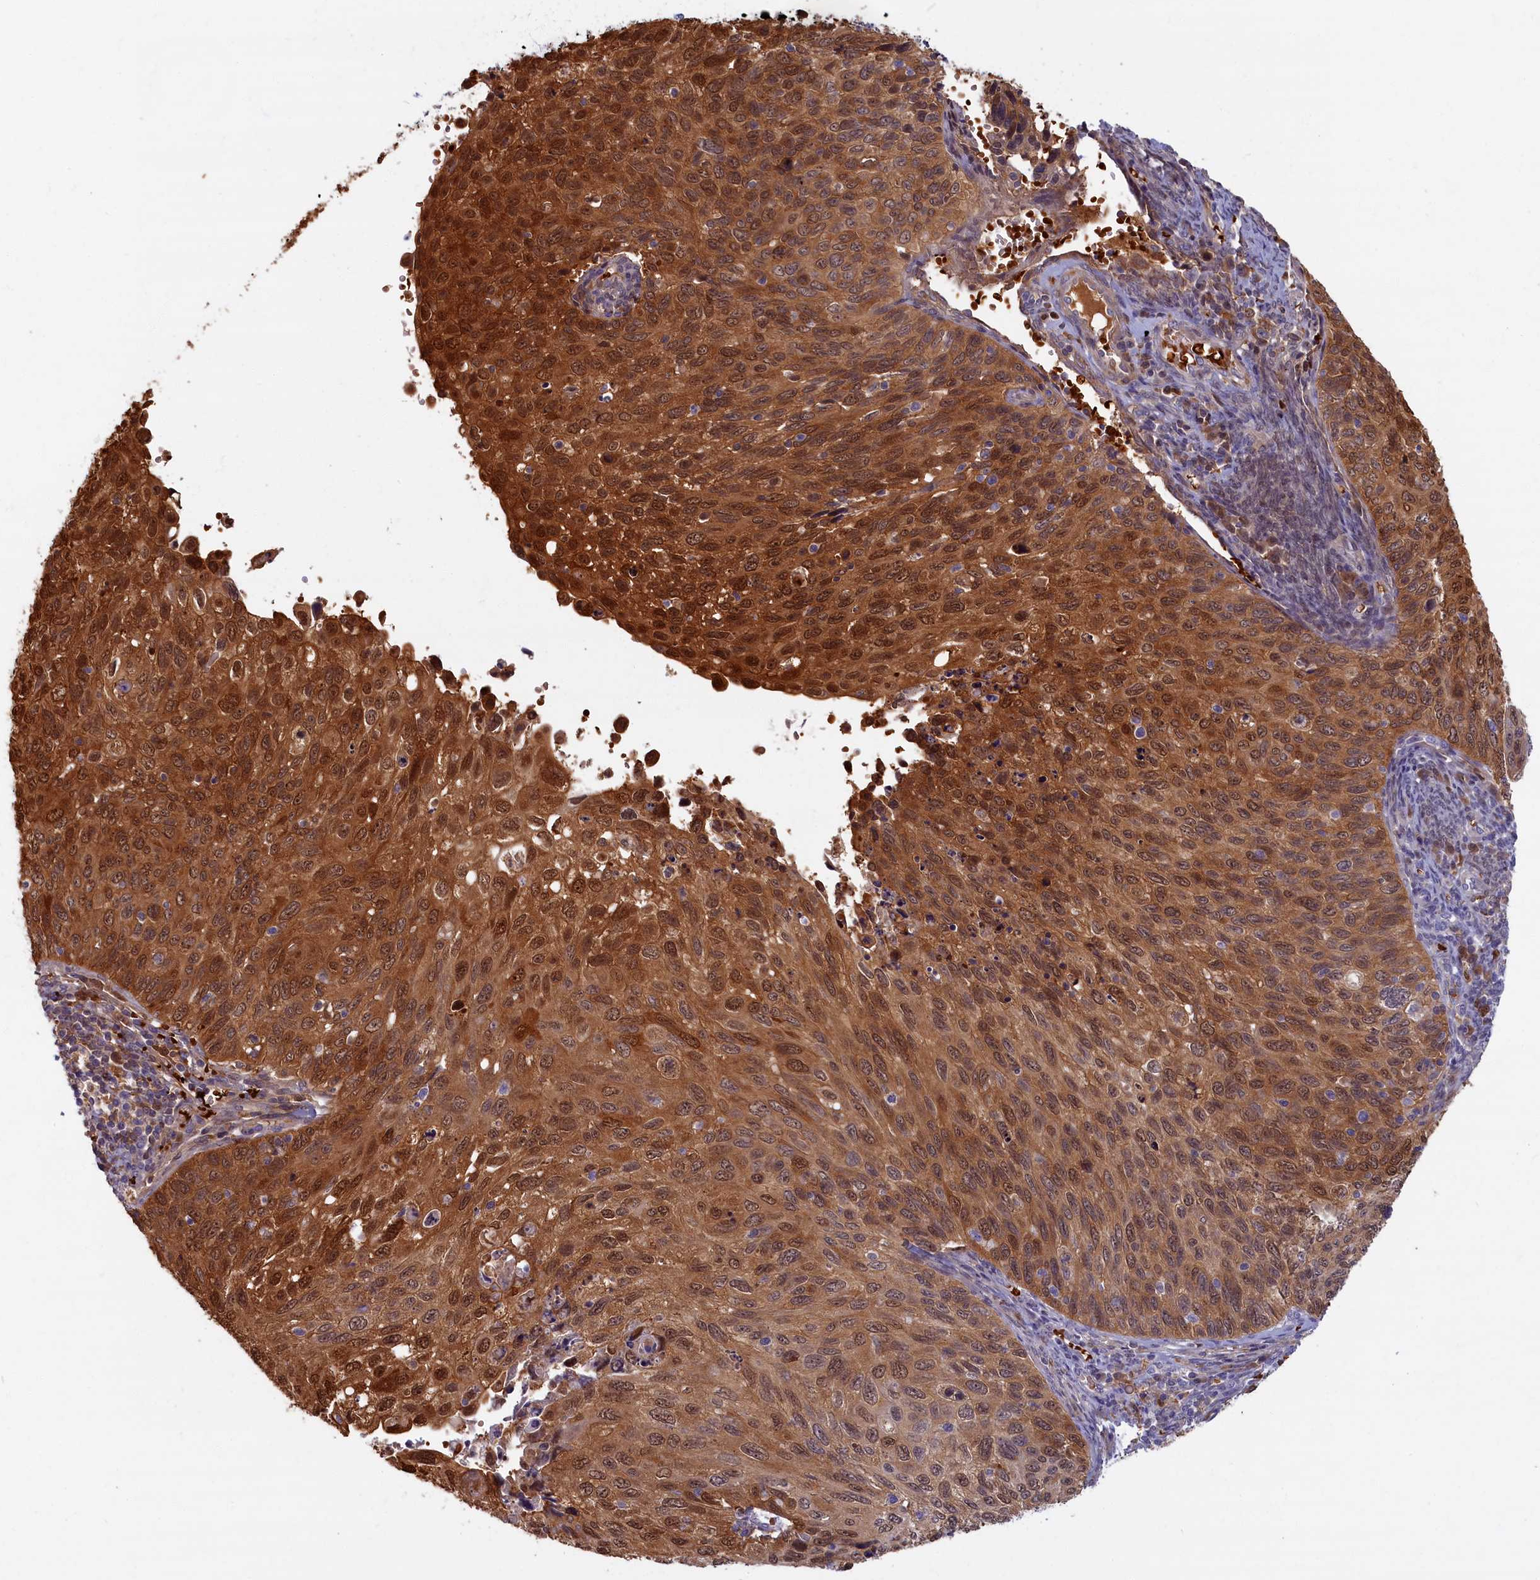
{"staining": {"intensity": "strong", "quantity": "25%-75%", "location": "cytoplasmic/membranous,nuclear"}, "tissue": "cervical cancer", "cell_type": "Tumor cells", "image_type": "cancer", "snomed": [{"axis": "morphology", "description": "Squamous cell carcinoma, NOS"}, {"axis": "topography", "description": "Cervix"}], "caption": "Protein expression analysis of cervical squamous cell carcinoma demonstrates strong cytoplasmic/membranous and nuclear positivity in about 25%-75% of tumor cells. The staining was performed using DAB, with brown indicating positive protein expression. Nuclei are stained blue with hematoxylin.", "gene": "BLVRB", "patient": {"sex": "female", "age": 70}}